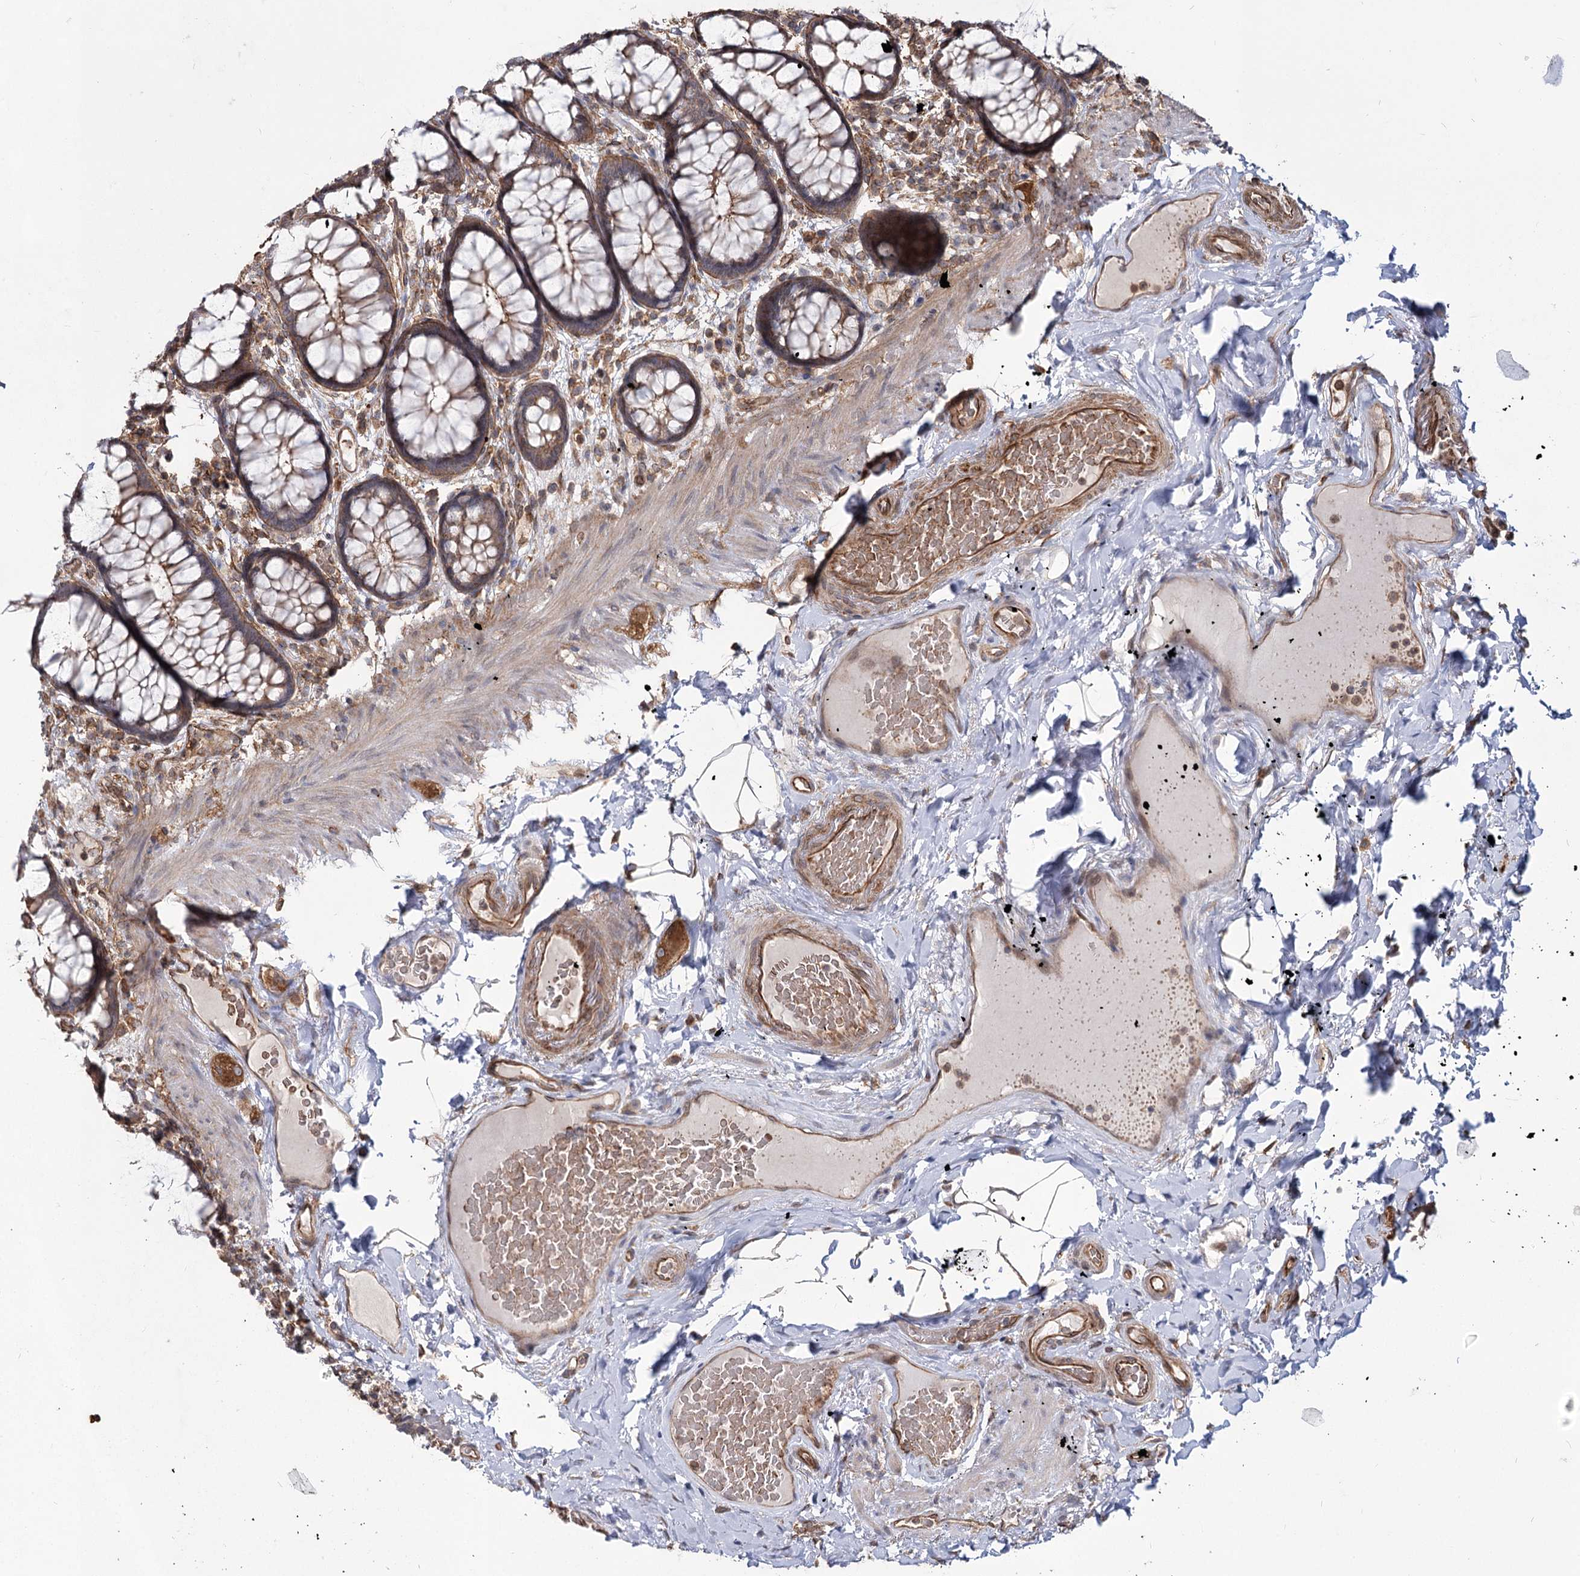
{"staining": {"intensity": "strong", "quantity": ">75%", "location": "cytoplasmic/membranous"}, "tissue": "rectum", "cell_type": "Glandular cells", "image_type": "normal", "snomed": [{"axis": "morphology", "description": "Normal tissue, NOS"}, {"axis": "topography", "description": "Rectum"}], "caption": "Immunohistochemical staining of benign human rectum exhibits >75% levels of strong cytoplasmic/membranous protein positivity in approximately >75% of glandular cells.", "gene": "IQSEC1", "patient": {"sex": "male", "age": 83}}